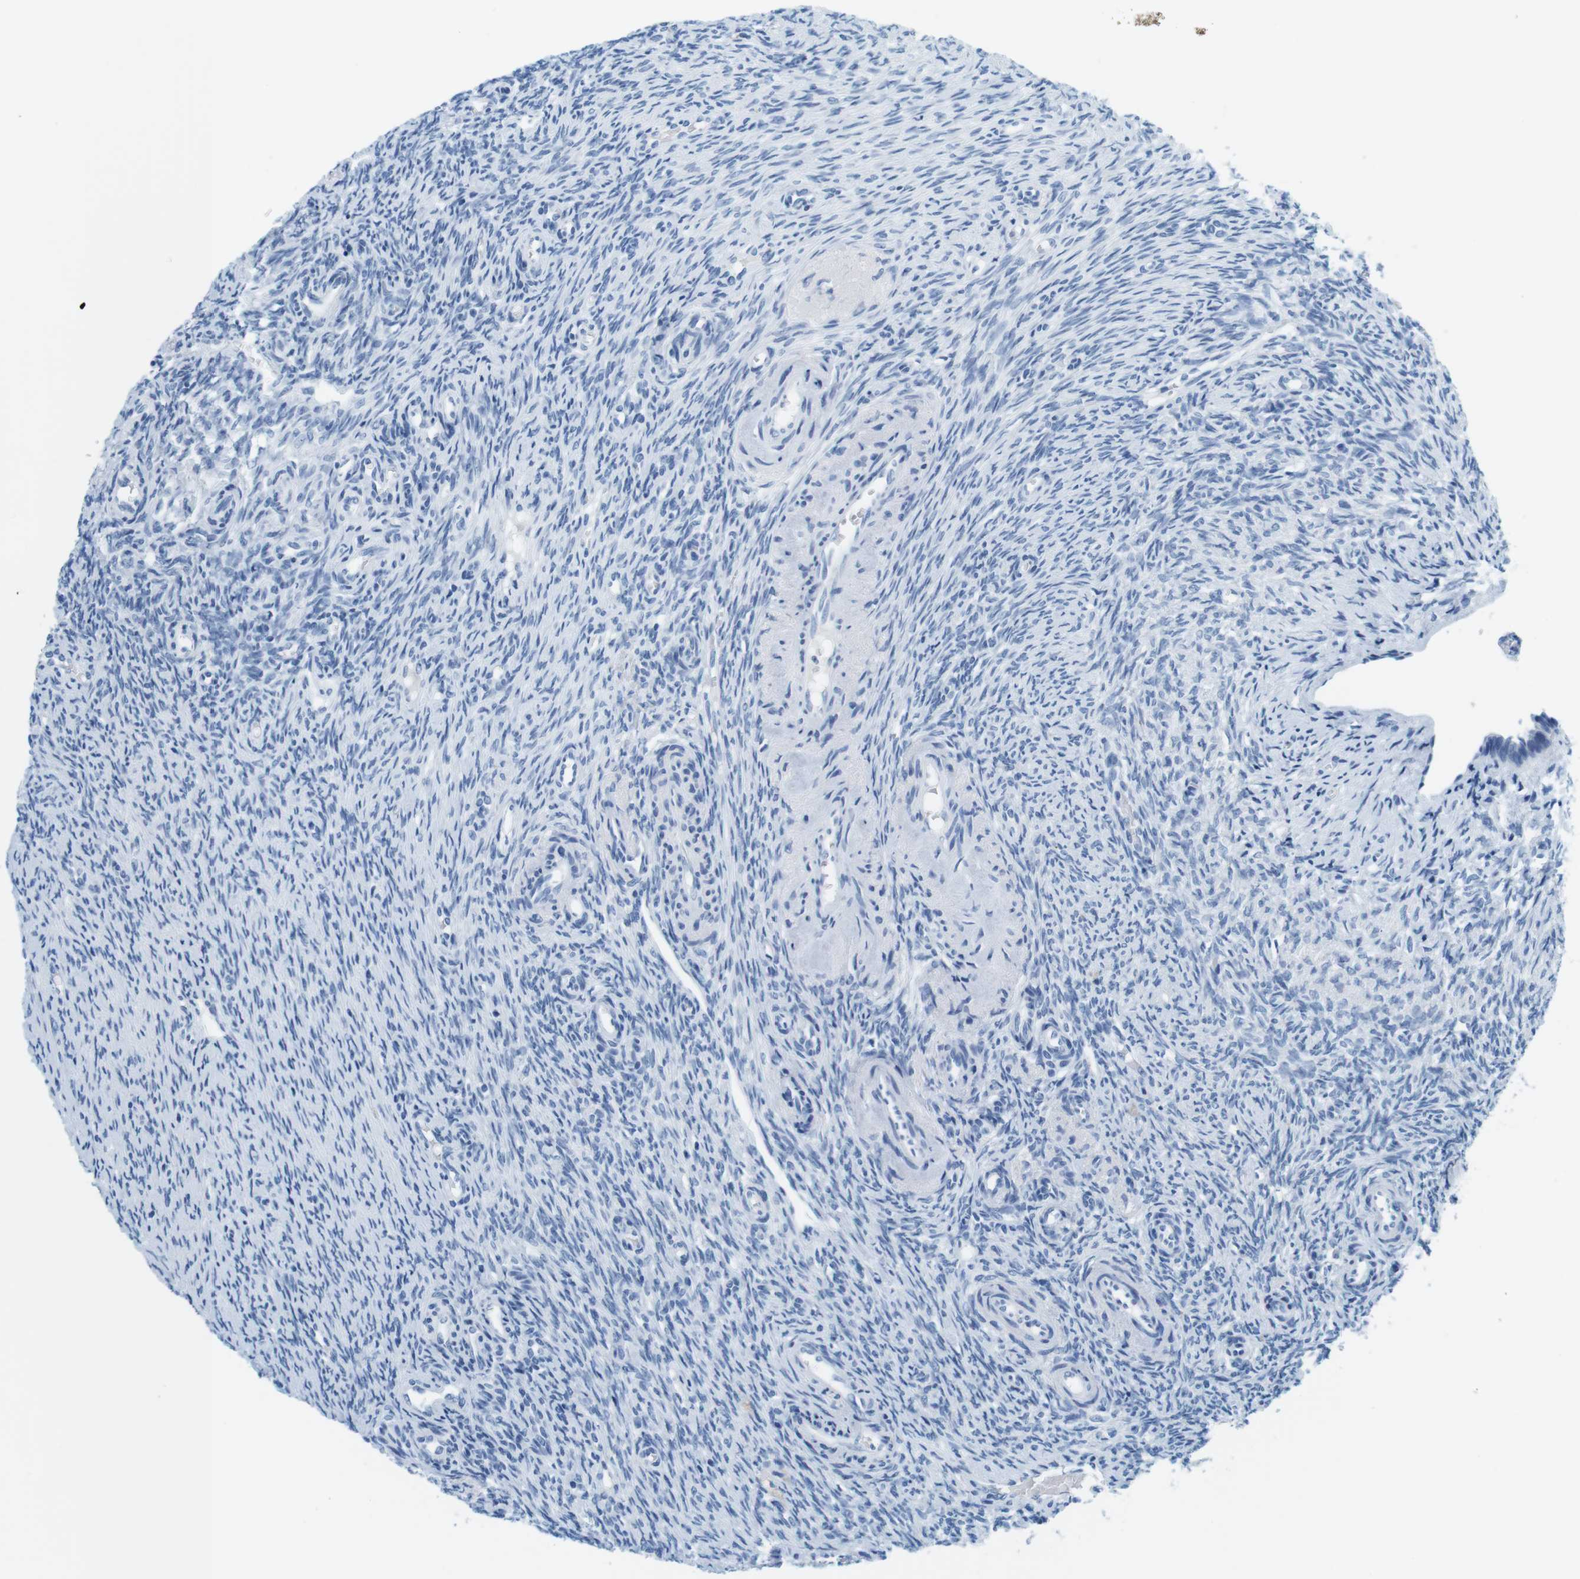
{"staining": {"intensity": "negative", "quantity": "none", "location": "none"}, "tissue": "ovary", "cell_type": "Ovarian stroma cells", "image_type": "normal", "snomed": [{"axis": "morphology", "description": "Normal tissue, NOS"}, {"axis": "topography", "description": "Ovary"}], "caption": "There is no significant staining in ovarian stroma cells of ovary. Brightfield microscopy of immunohistochemistry (IHC) stained with DAB (3,3'-diaminobenzidine) (brown) and hematoxylin (blue), captured at high magnification.", "gene": "CYP2C9", "patient": {"sex": "female", "age": 41}}